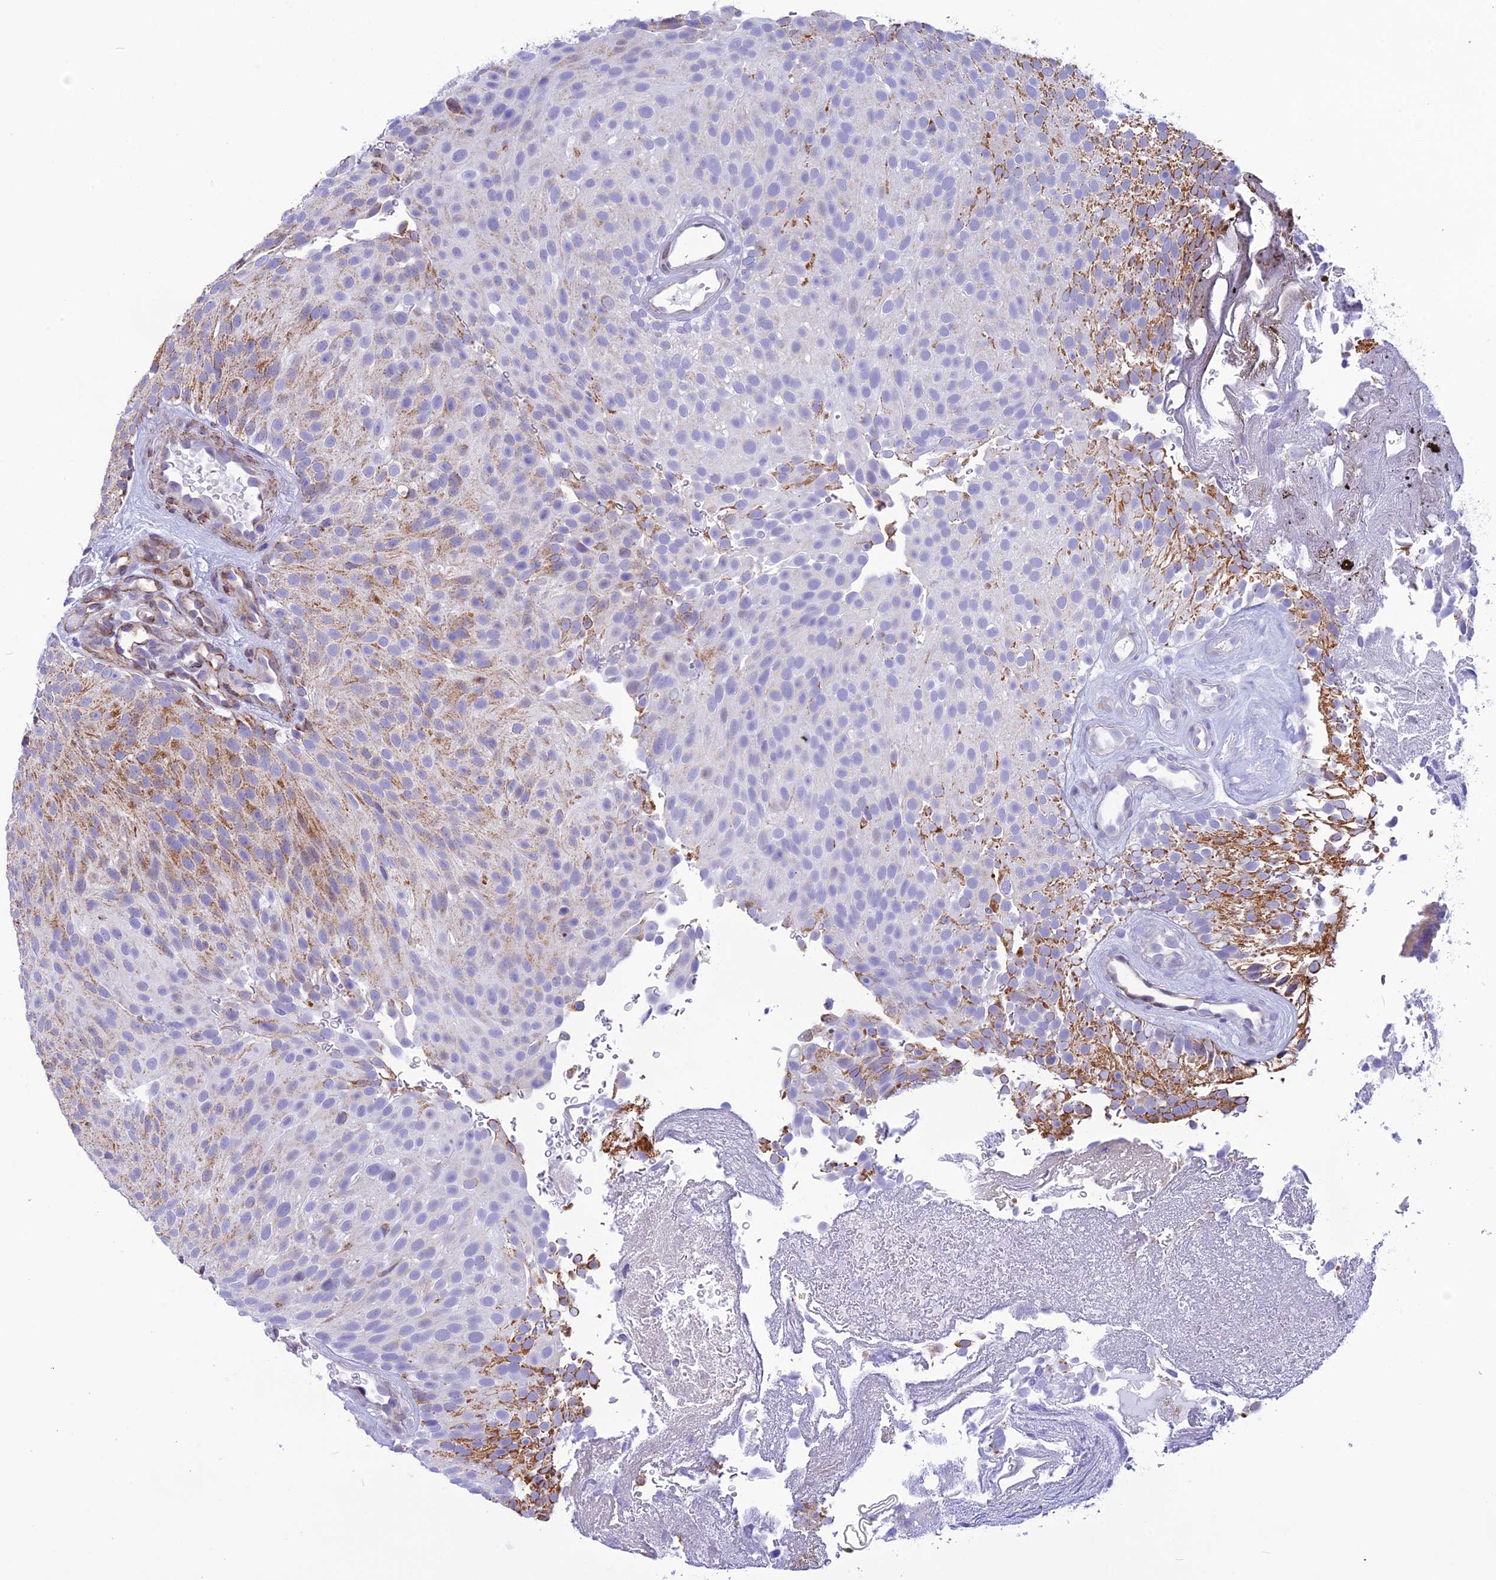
{"staining": {"intensity": "moderate", "quantity": "25%-75%", "location": "cytoplasmic/membranous"}, "tissue": "urothelial cancer", "cell_type": "Tumor cells", "image_type": "cancer", "snomed": [{"axis": "morphology", "description": "Urothelial carcinoma, Low grade"}, {"axis": "topography", "description": "Urinary bladder"}], "caption": "This is a micrograph of immunohistochemistry staining of urothelial cancer, which shows moderate staining in the cytoplasmic/membranous of tumor cells.", "gene": "POMGNT1", "patient": {"sex": "male", "age": 78}}